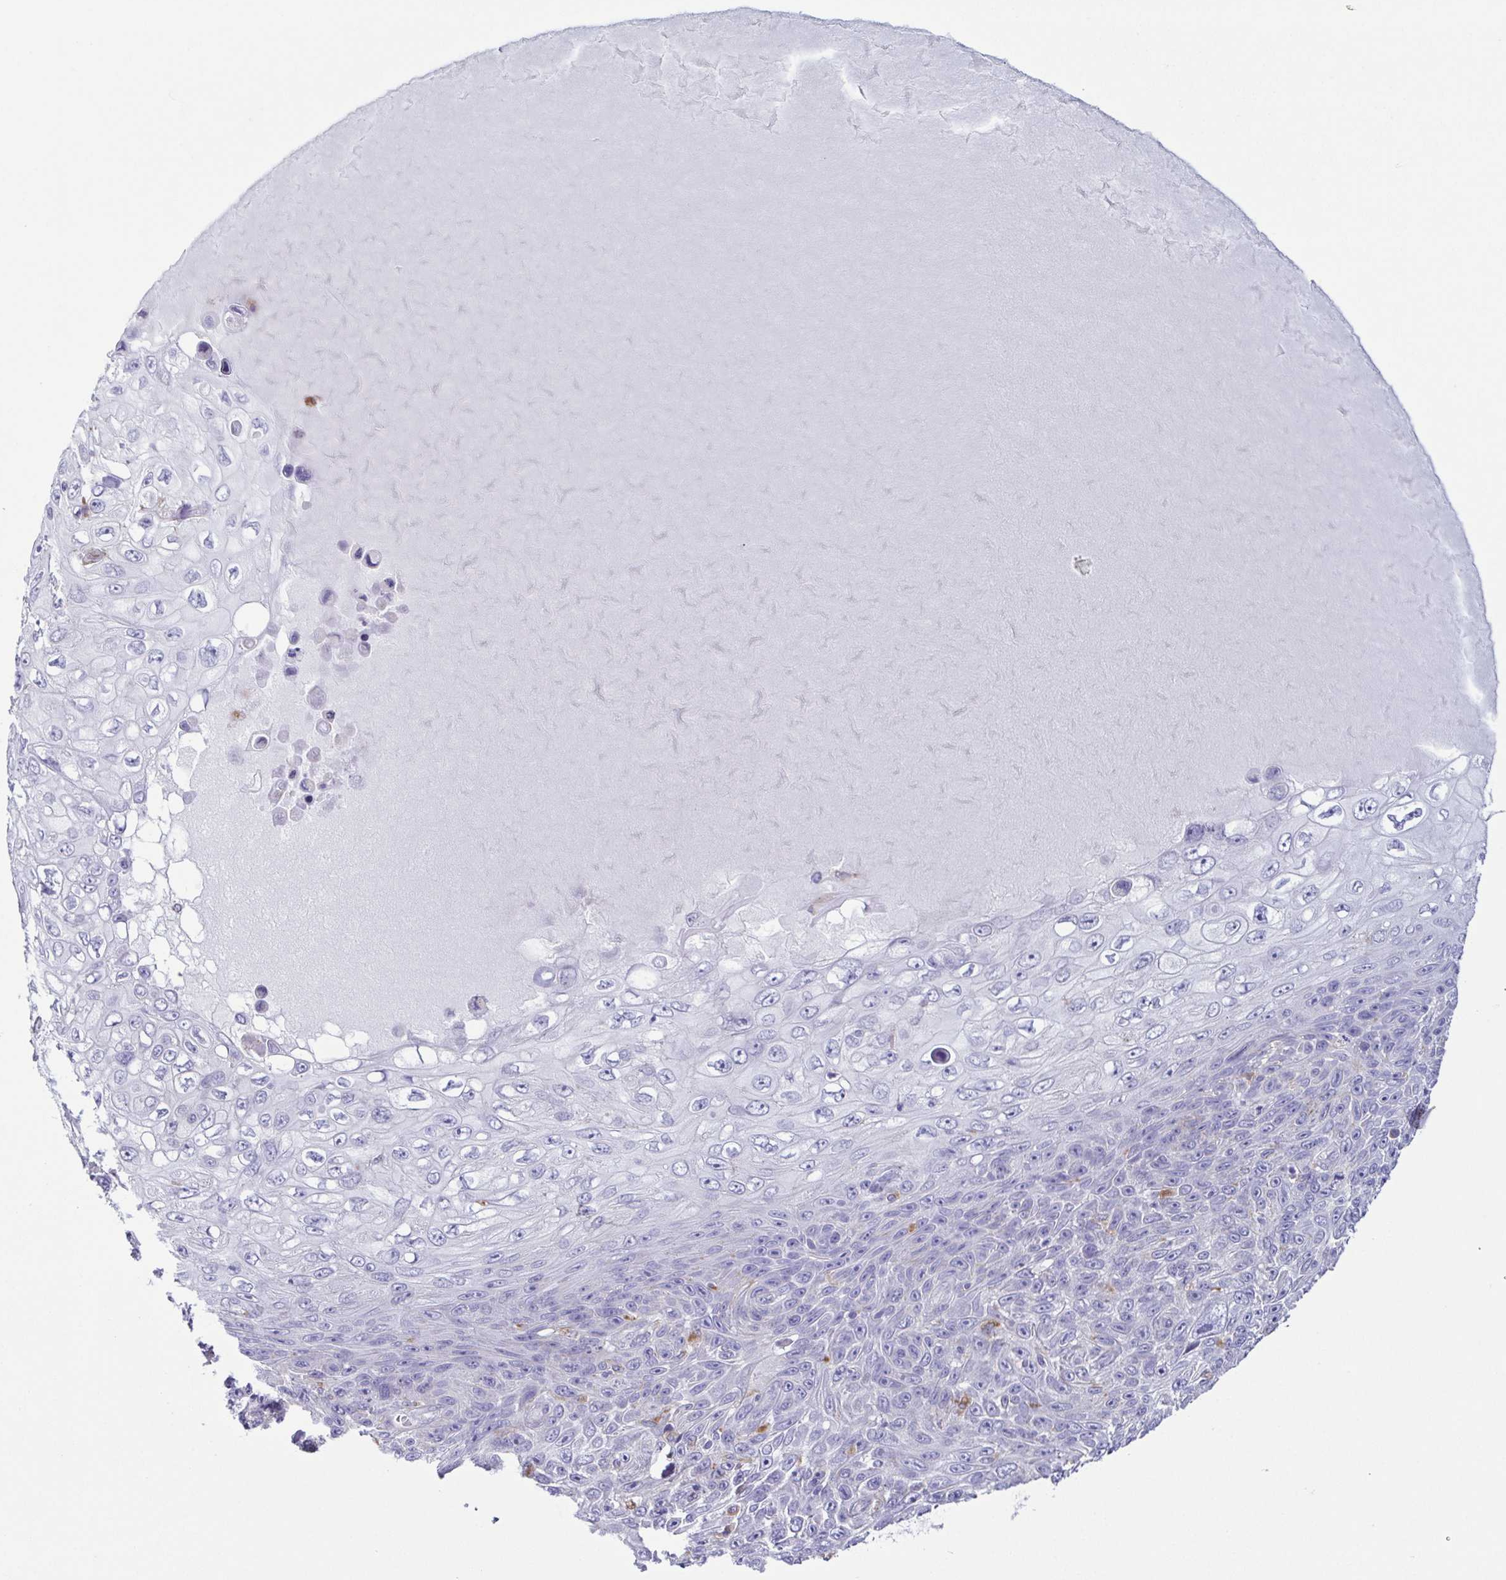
{"staining": {"intensity": "negative", "quantity": "none", "location": "none"}, "tissue": "skin cancer", "cell_type": "Tumor cells", "image_type": "cancer", "snomed": [{"axis": "morphology", "description": "Squamous cell carcinoma, NOS"}, {"axis": "topography", "description": "Skin"}], "caption": "Immunohistochemistry (IHC) histopathology image of neoplastic tissue: human skin cancer stained with DAB (3,3'-diaminobenzidine) displays no significant protein expression in tumor cells.", "gene": "ATP6V1G2", "patient": {"sex": "male", "age": 82}}